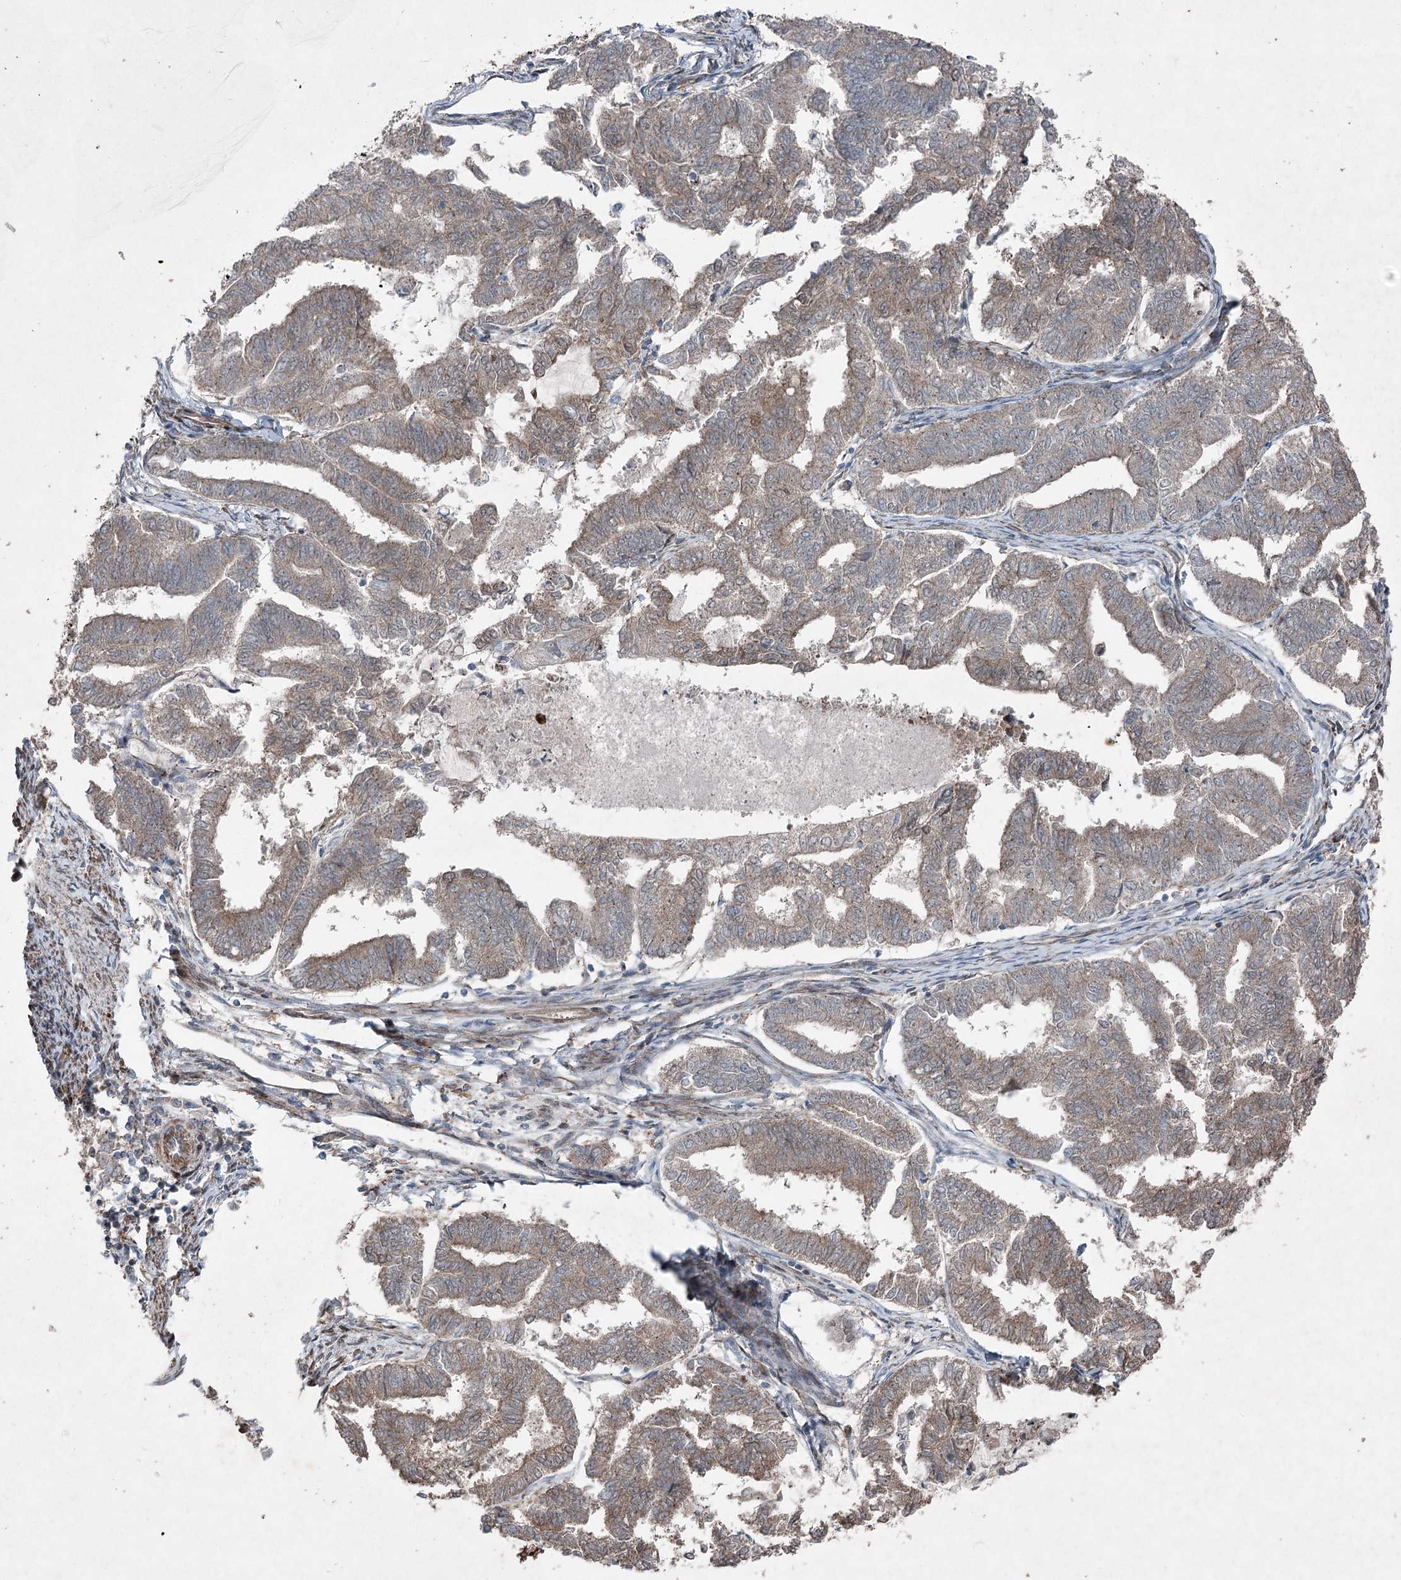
{"staining": {"intensity": "moderate", "quantity": "<25%", "location": "cytoplasmic/membranous"}, "tissue": "endometrial cancer", "cell_type": "Tumor cells", "image_type": "cancer", "snomed": [{"axis": "morphology", "description": "Adenocarcinoma, NOS"}, {"axis": "topography", "description": "Endometrium"}], "caption": "Immunohistochemistry (DAB) staining of human endometrial cancer (adenocarcinoma) exhibits moderate cytoplasmic/membranous protein expression in about <25% of tumor cells.", "gene": "SERINC5", "patient": {"sex": "female", "age": 79}}